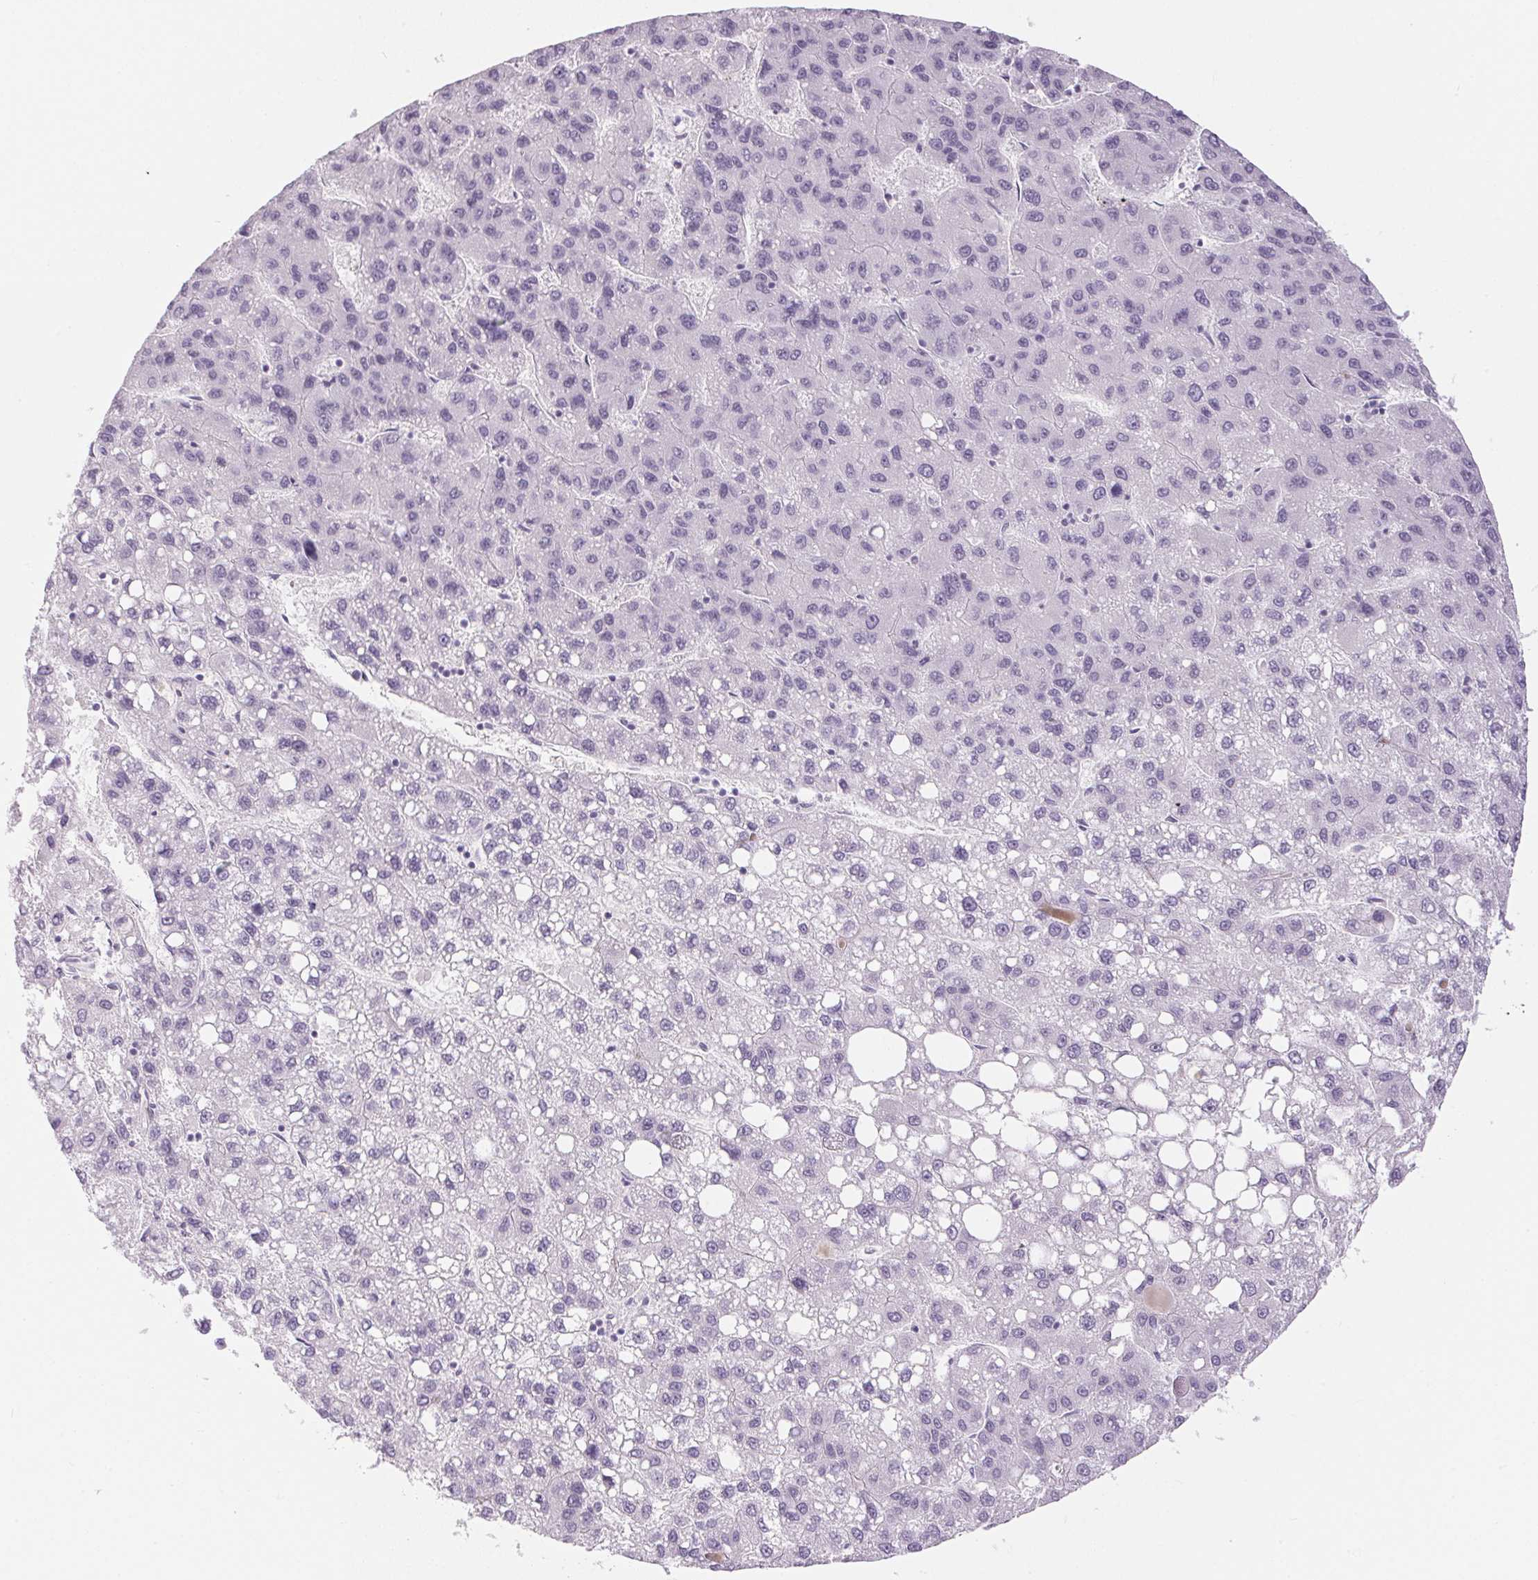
{"staining": {"intensity": "negative", "quantity": "none", "location": "none"}, "tissue": "liver cancer", "cell_type": "Tumor cells", "image_type": "cancer", "snomed": [{"axis": "morphology", "description": "Carcinoma, Hepatocellular, NOS"}, {"axis": "topography", "description": "Liver"}], "caption": "Tumor cells show no significant protein expression in hepatocellular carcinoma (liver).", "gene": "CADPS", "patient": {"sex": "female", "age": 82}}